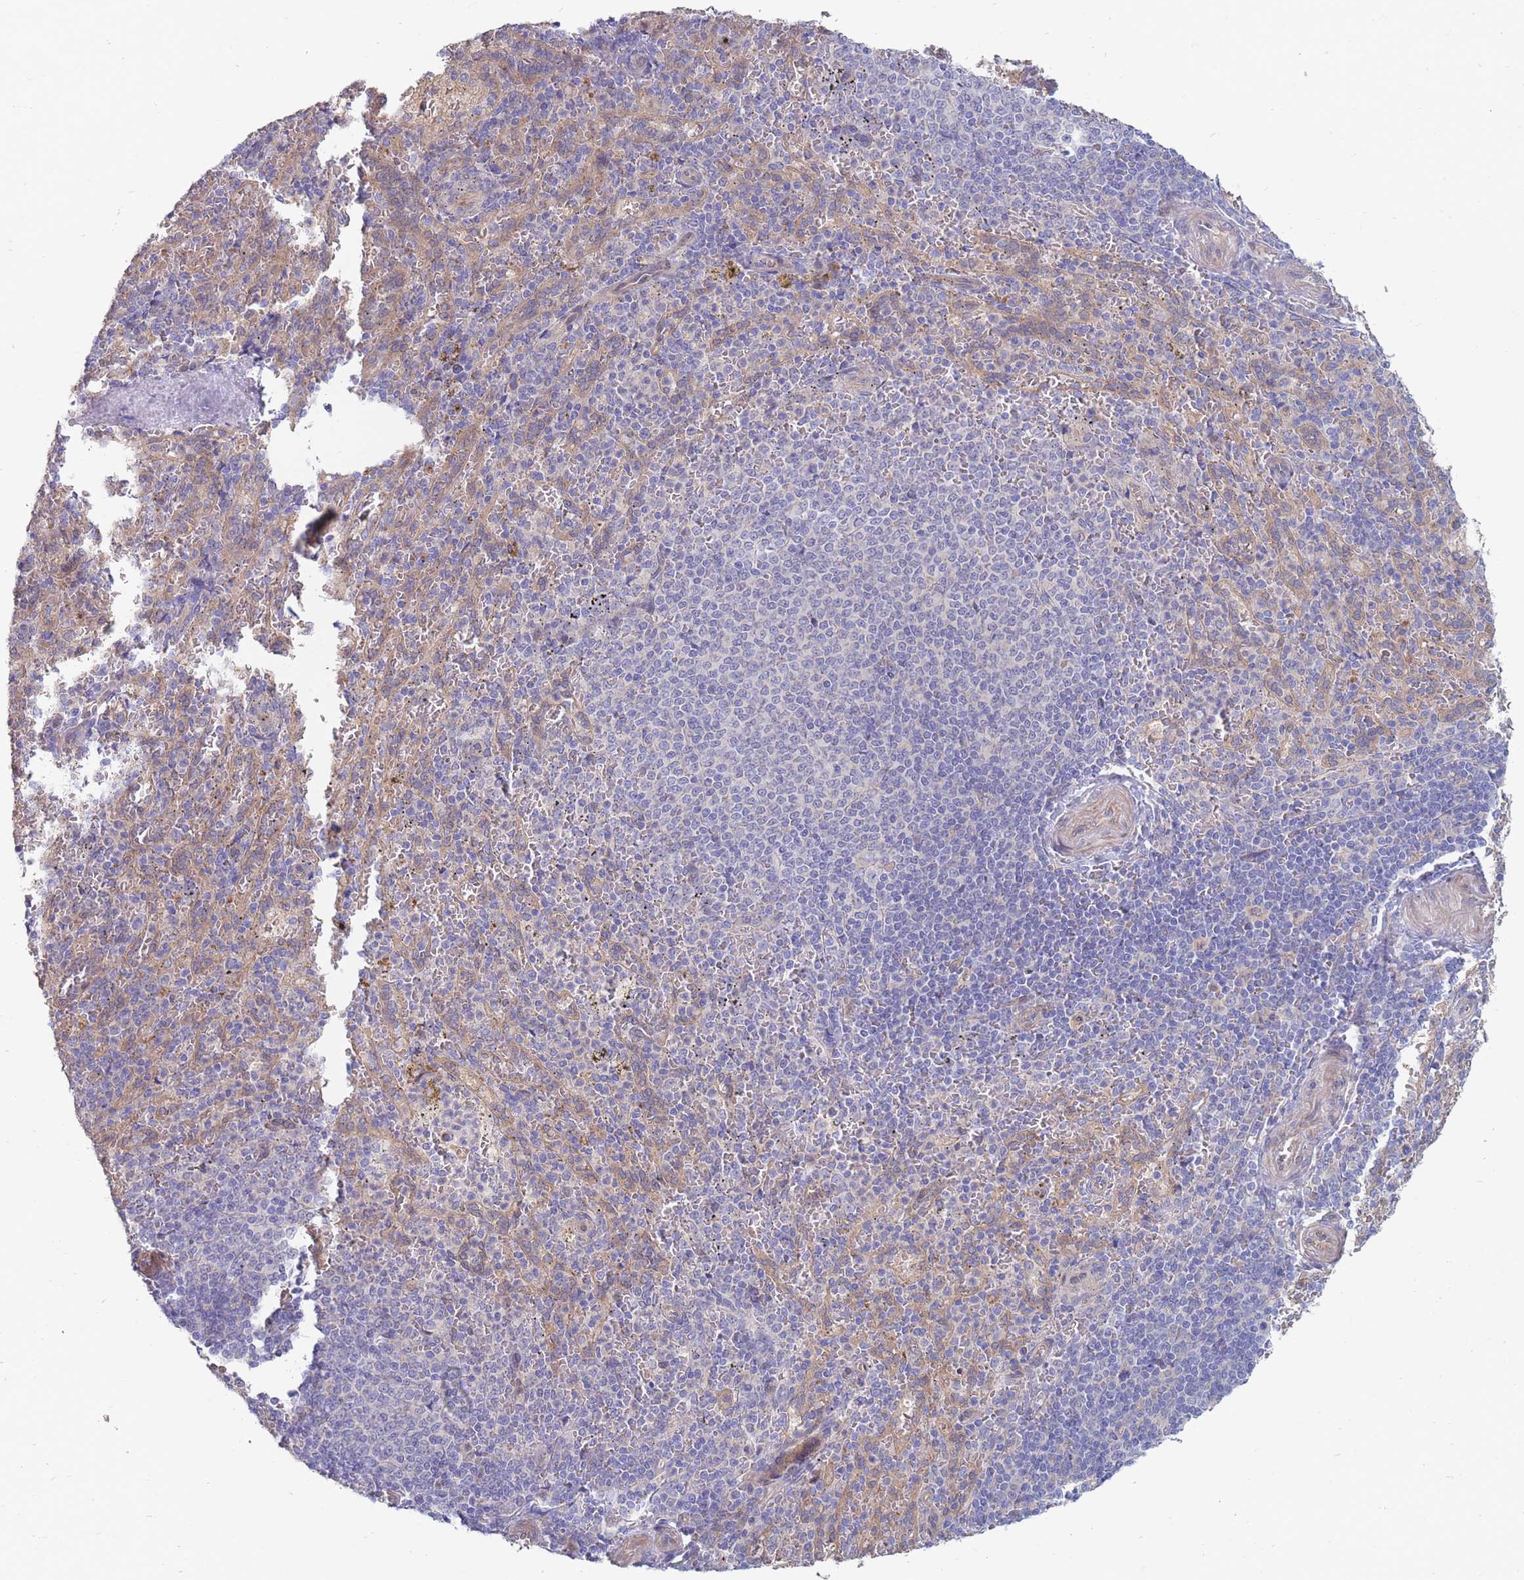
{"staining": {"intensity": "negative", "quantity": "none", "location": "none"}, "tissue": "spleen", "cell_type": "Cells in red pulp", "image_type": "normal", "snomed": [{"axis": "morphology", "description": "Normal tissue, NOS"}, {"axis": "topography", "description": "Spleen"}], "caption": "Human spleen stained for a protein using immunohistochemistry (IHC) demonstrates no staining in cells in red pulp.", "gene": "NUB1", "patient": {"sex": "female", "age": 21}}